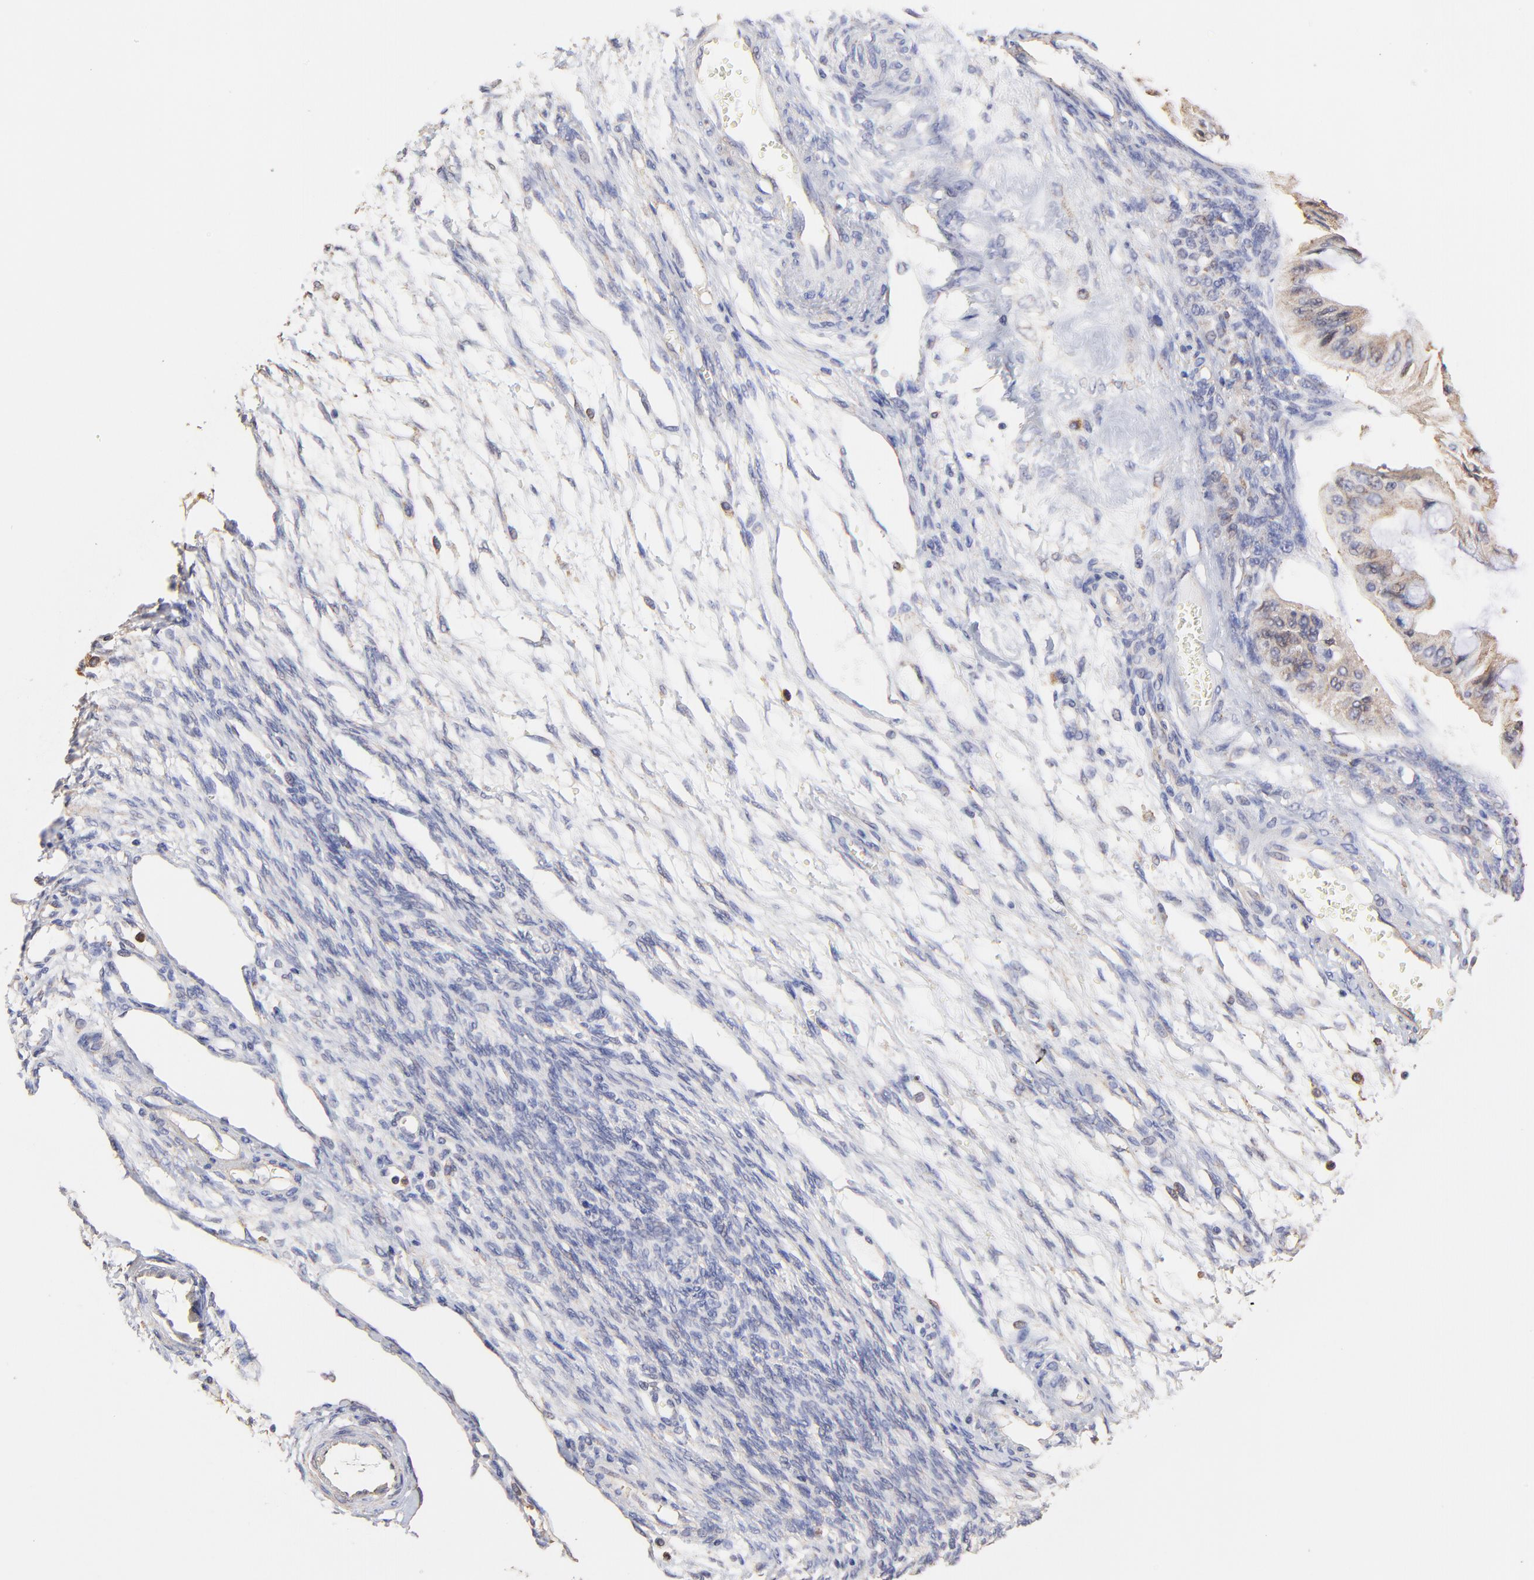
{"staining": {"intensity": "weak", "quantity": ">75%", "location": "cytoplasmic/membranous"}, "tissue": "ovarian cancer", "cell_type": "Tumor cells", "image_type": "cancer", "snomed": [{"axis": "morphology", "description": "Cystadenocarcinoma, mucinous, NOS"}, {"axis": "topography", "description": "Ovary"}], "caption": "There is low levels of weak cytoplasmic/membranous positivity in tumor cells of ovarian cancer, as demonstrated by immunohistochemical staining (brown color).", "gene": "PFKM", "patient": {"sex": "female", "age": 57}}